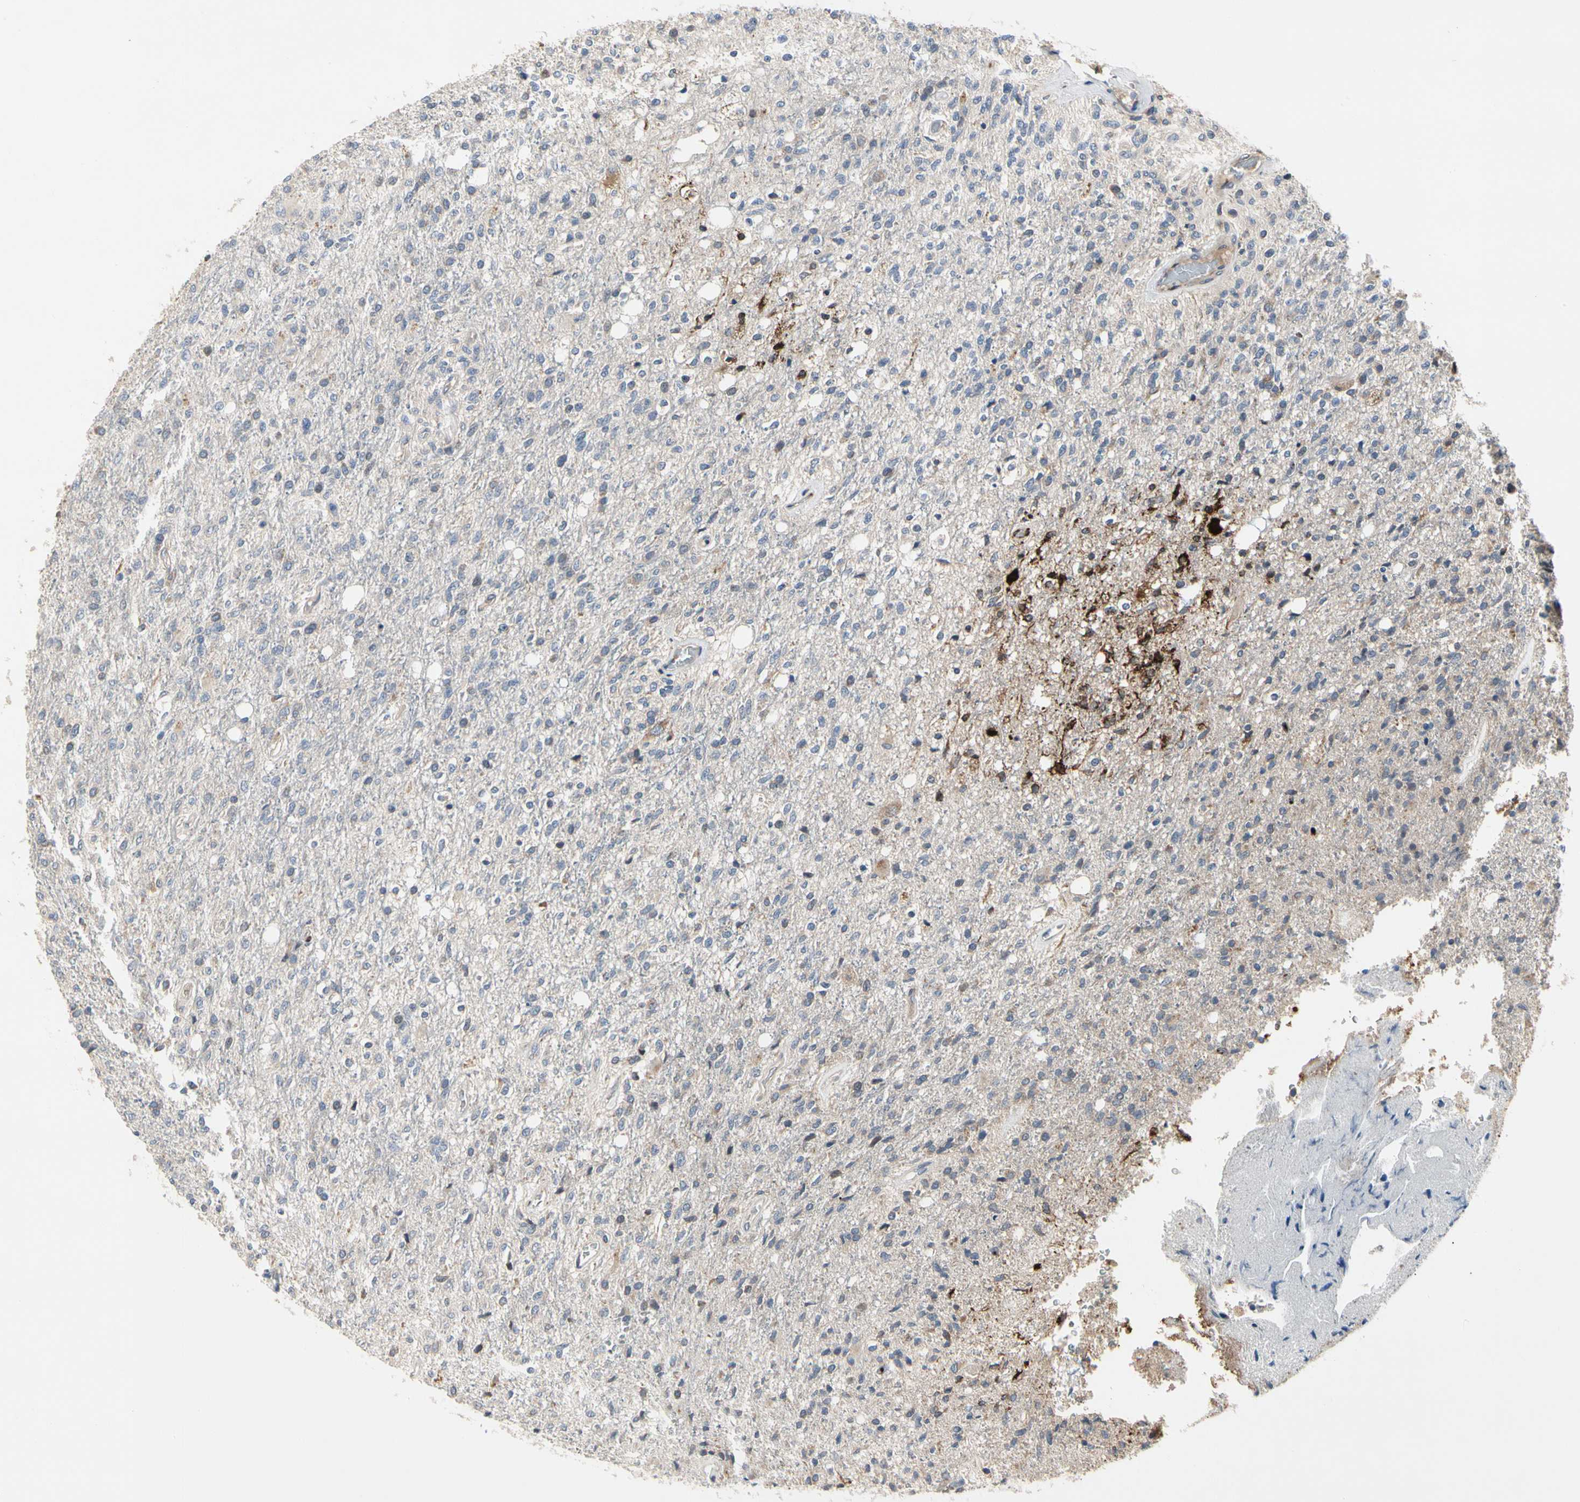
{"staining": {"intensity": "weak", "quantity": "<25%", "location": "cytoplasmic/membranous"}, "tissue": "glioma", "cell_type": "Tumor cells", "image_type": "cancer", "snomed": [{"axis": "morphology", "description": "Normal tissue, NOS"}, {"axis": "morphology", "description": "Glioma, malignant, High grade"}, {"axis": "topography", "description": "Cerebral cortex"}], "caption": "Tumor cells are negative for protein expression in human malignant glioma (high-grade). The staining was performed using DAB to visualize the protein expression in brown, while the nuclei were stained in blue with hematoxylin (Magnification: 20x).", "gene": "MMEL1", "patient": {"sex": "male", "age": 77}}